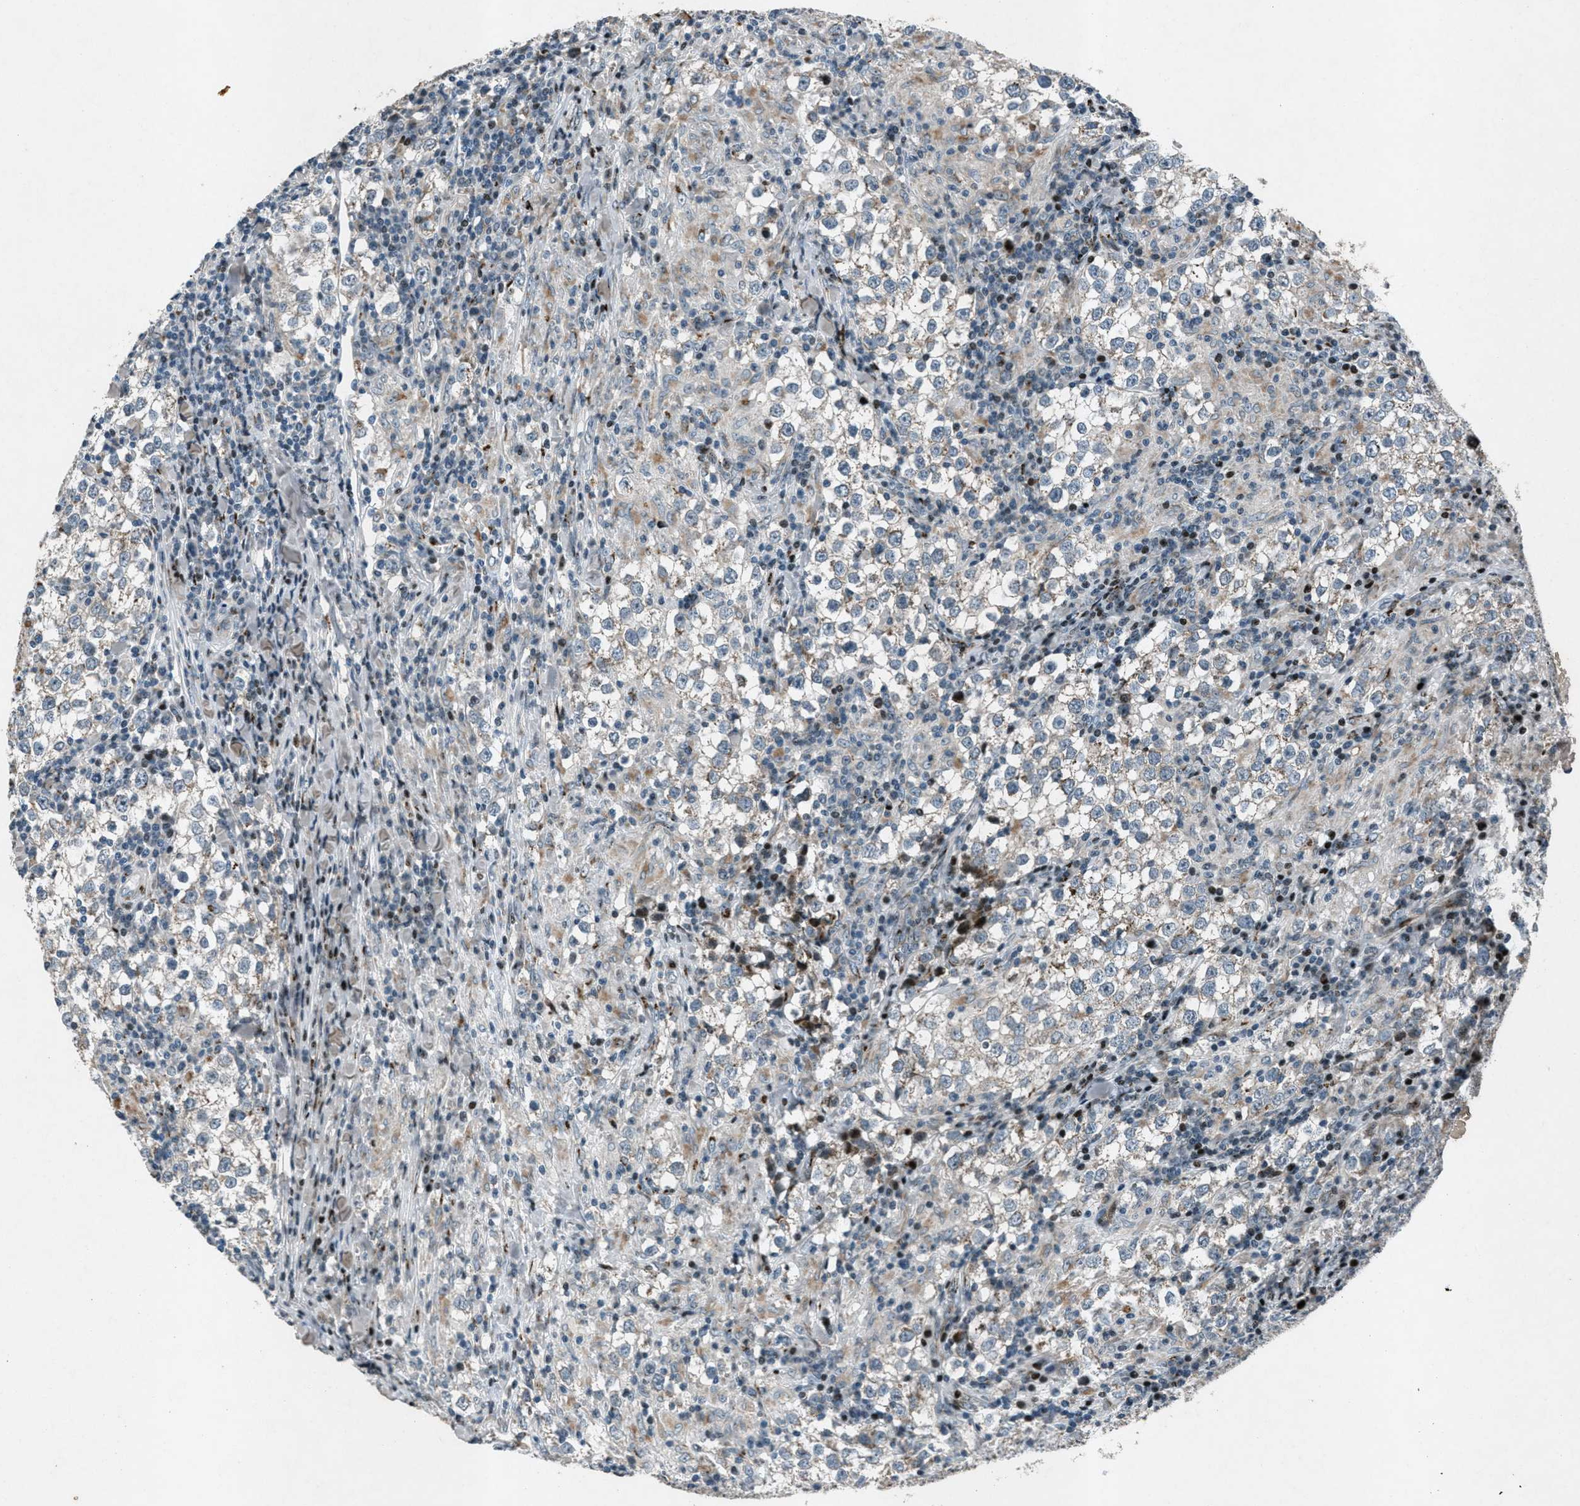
{"staining": {"intensity": "moderate", "quantity": "<25%", "location": "cytoplasmic/membranous"}, "tissue": "testis cancer", "cell_type": "Tumor cells", "image_type": "cancer", "snomed": [{"axis": "morphology", "description": "Seminoma, NOS"}, {"axis": "morphology", "description": "Carcinoma, Embryonal, NOS"}, {"axis": "topography", "description": "Testis"}], "caption": "Seminoma (testis) tissue reveals moderate cytoplasmic/membranous expression in about <25% of tumor cells, visualized by immunohistochemistry. The protein of interest is shown in brown color, while the nuclei are stained blue.", "gene": "GPC6", "patient": {"sex": "male", "age": 36}}